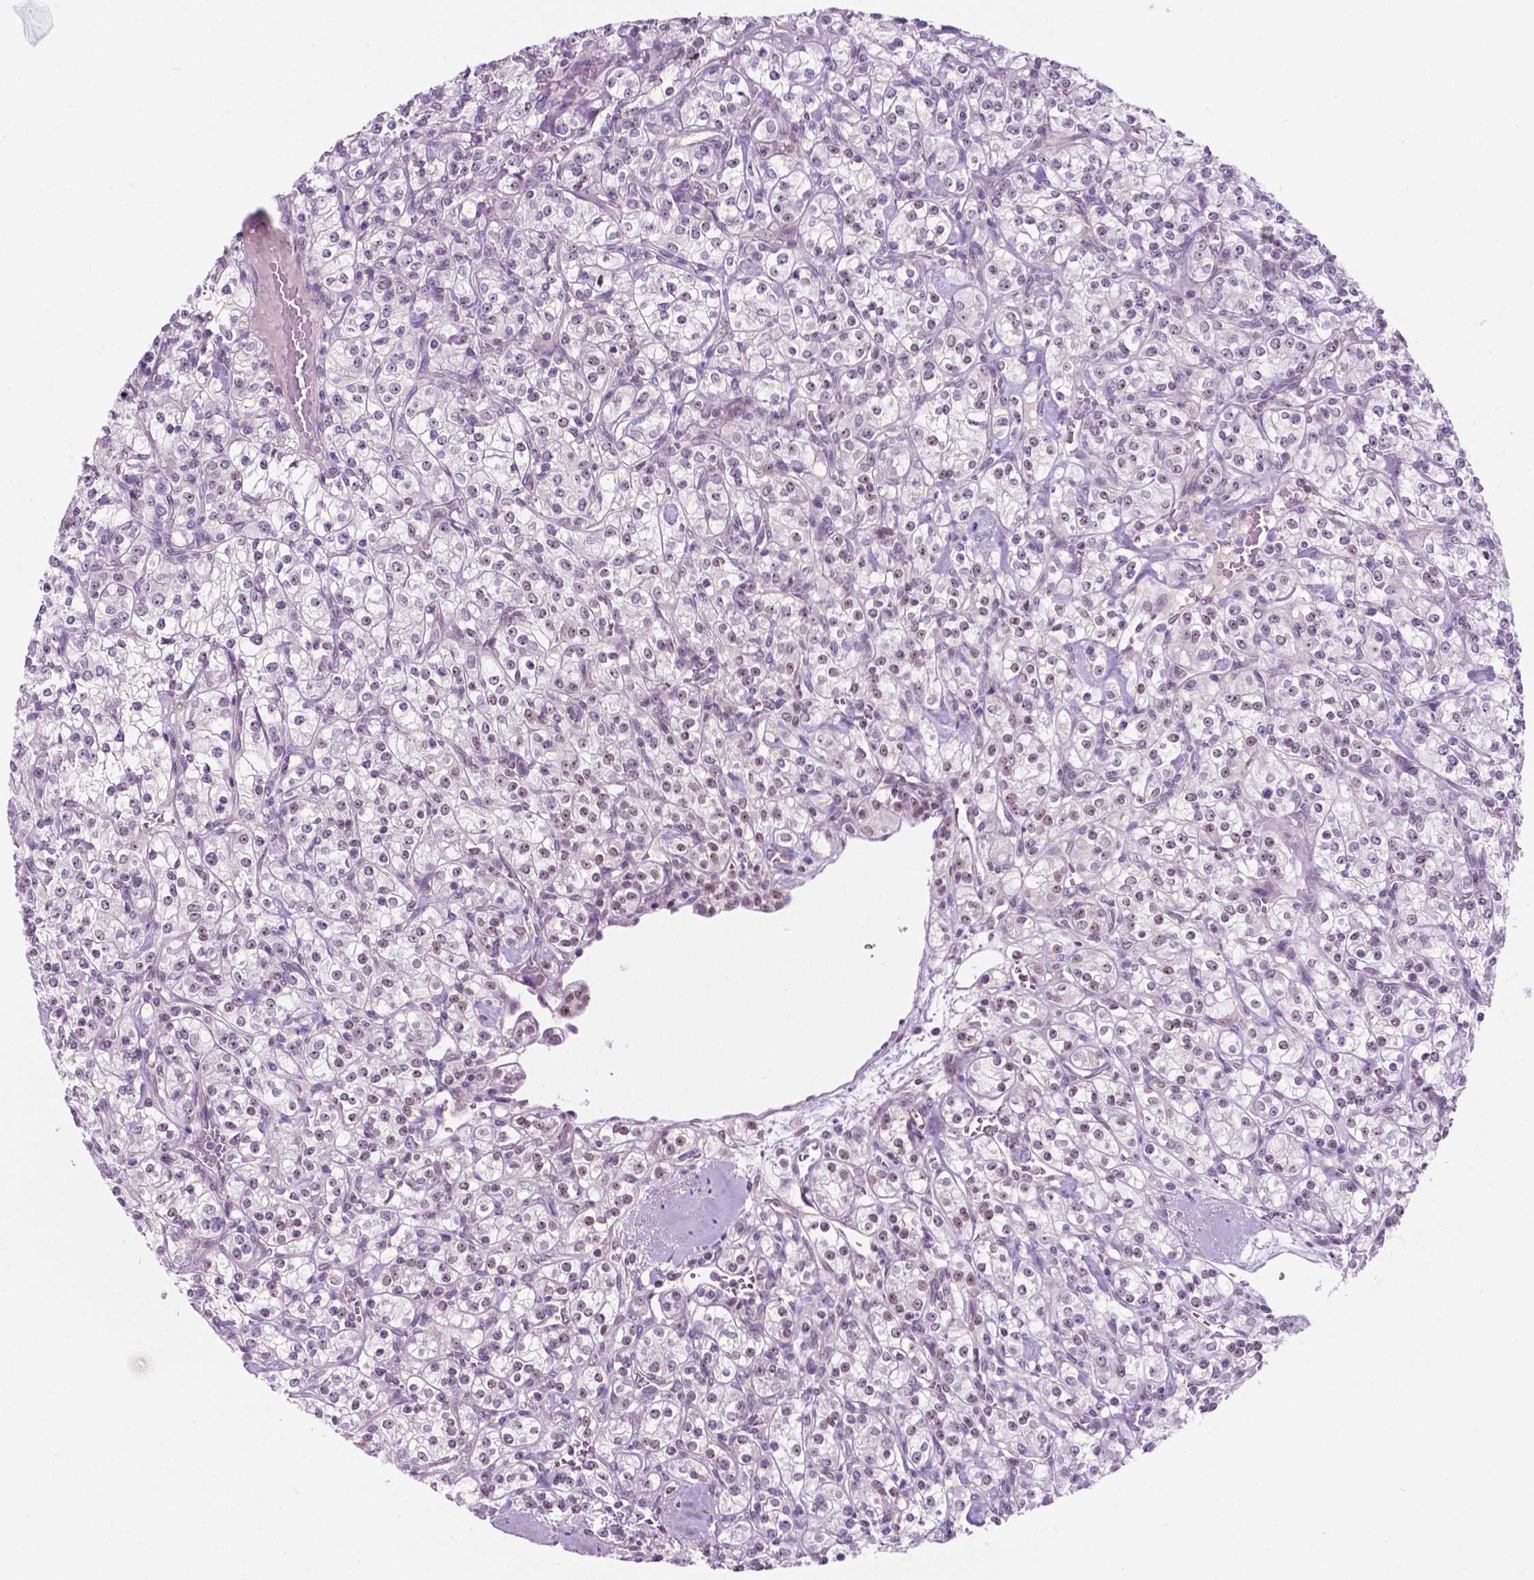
{"staining": {"intensity": "weak", "quantity": "<25%", "location": "nuclear"}, "tissue": "renal cancer", "cell_type": "Tumor cells", "image_type": "cancer", "snomed": [{"axis": "morphology", "description": "Adenocarcinoma, NOS"}, {"axis": "topography", "description": "Kidney"}], "caption": "Immunohistochemical staining of human renal adenocarcinoma displays no significant positivity in tumor cells.", "gene": "FAM50B", "patient": {"sex": "male", "age": 77}}